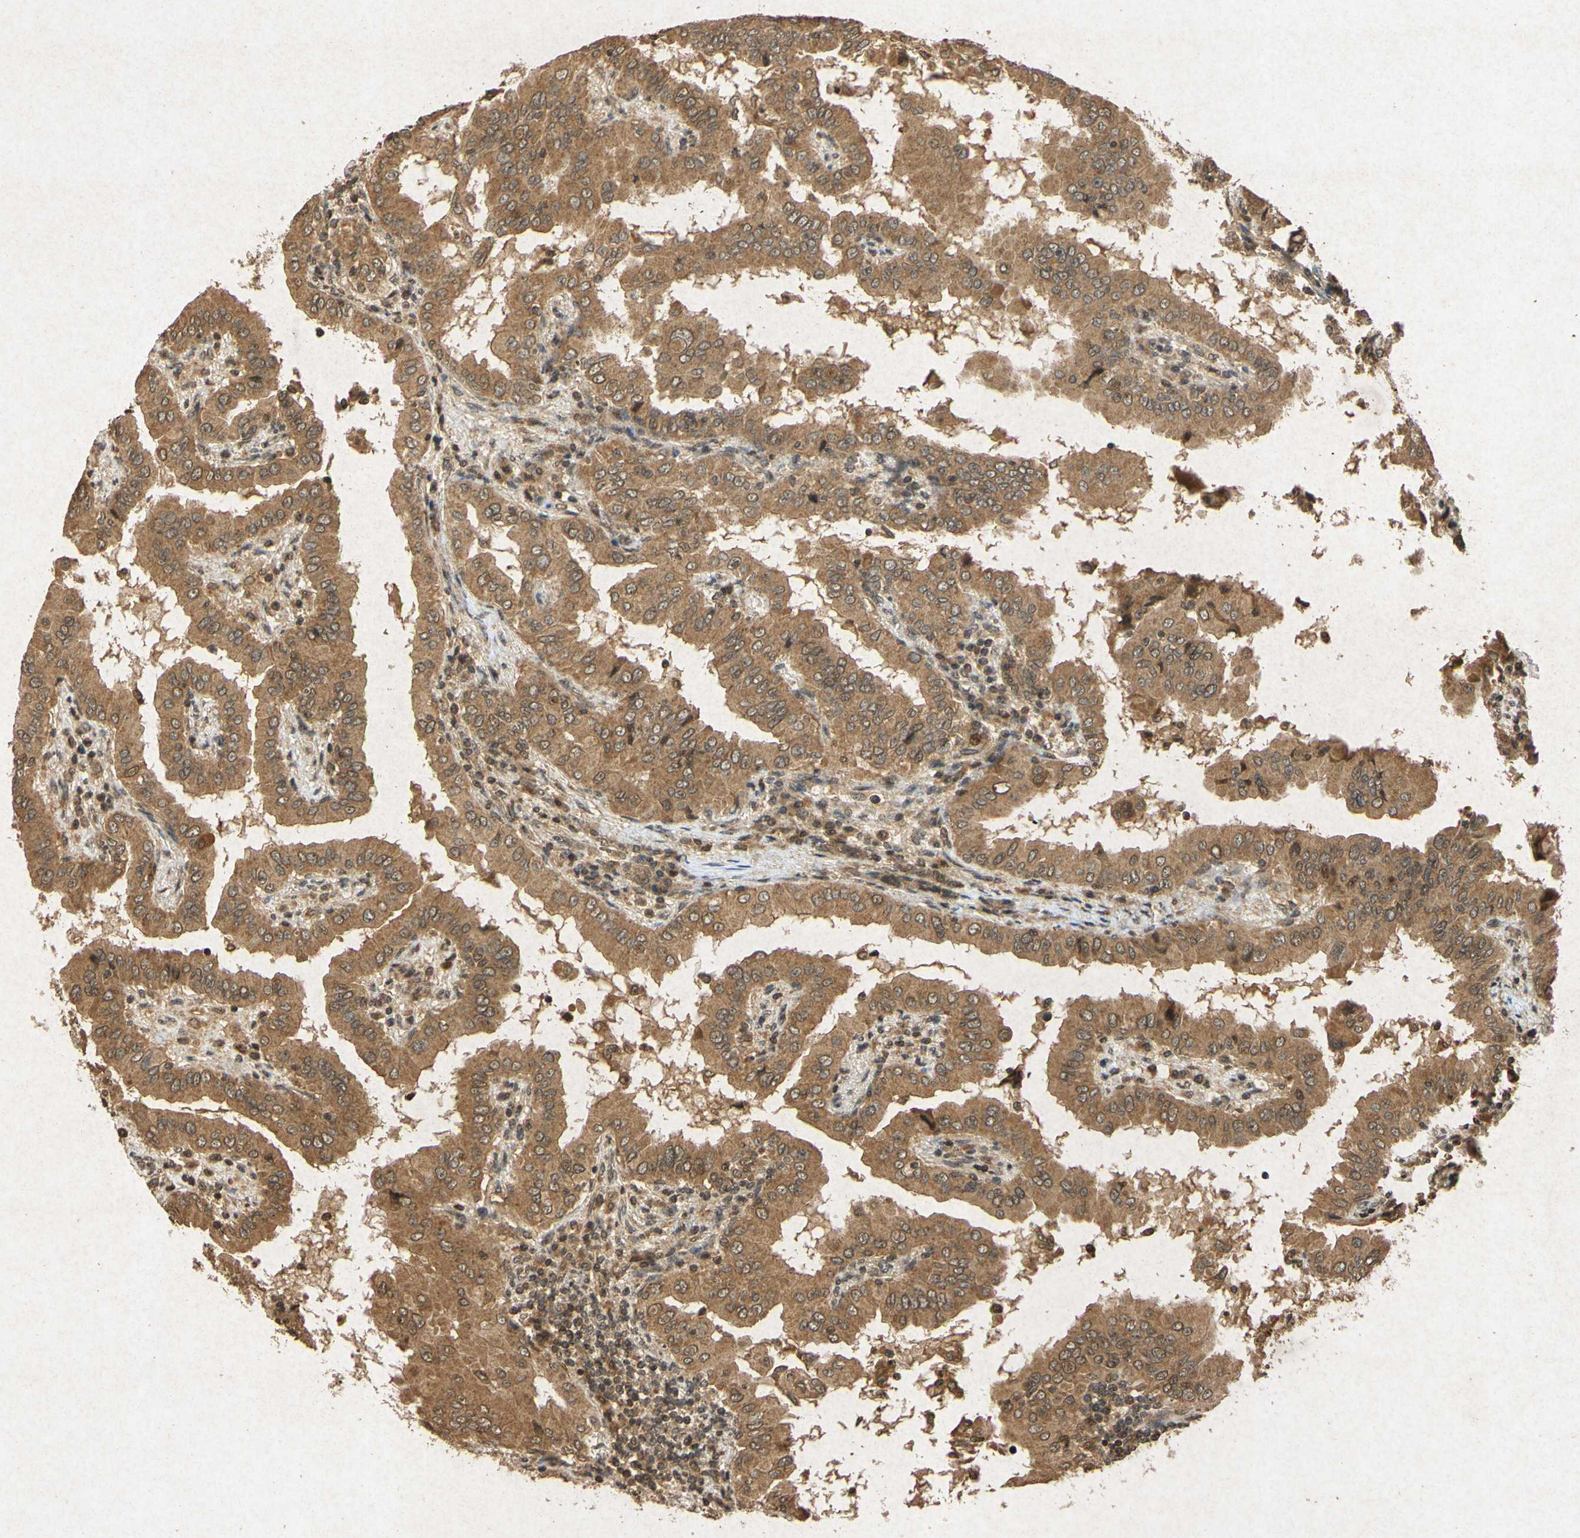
{"staining": {"intensity": "moderate", "quantity": ">75%", "location": "cytoplasmic/membranous"}, "tissue": "thyroid cancer", "cell_type": "Tumor cells", "image_type": "cancer", "snomed": [{"axis": "morphology", "description": "Papillary adenocarcinoma, NOS"}, {"axis": "topography", "description": "Thyroid gland"}], "caption": "Immunohistochemical staining of thyroid cancer exhibits moderate cytoplasmic/membranous protein positivity in approximately >75% of tumor cells.", "gene": "ATP6V1H", "patient": {"sex": "male", "age": 33}}